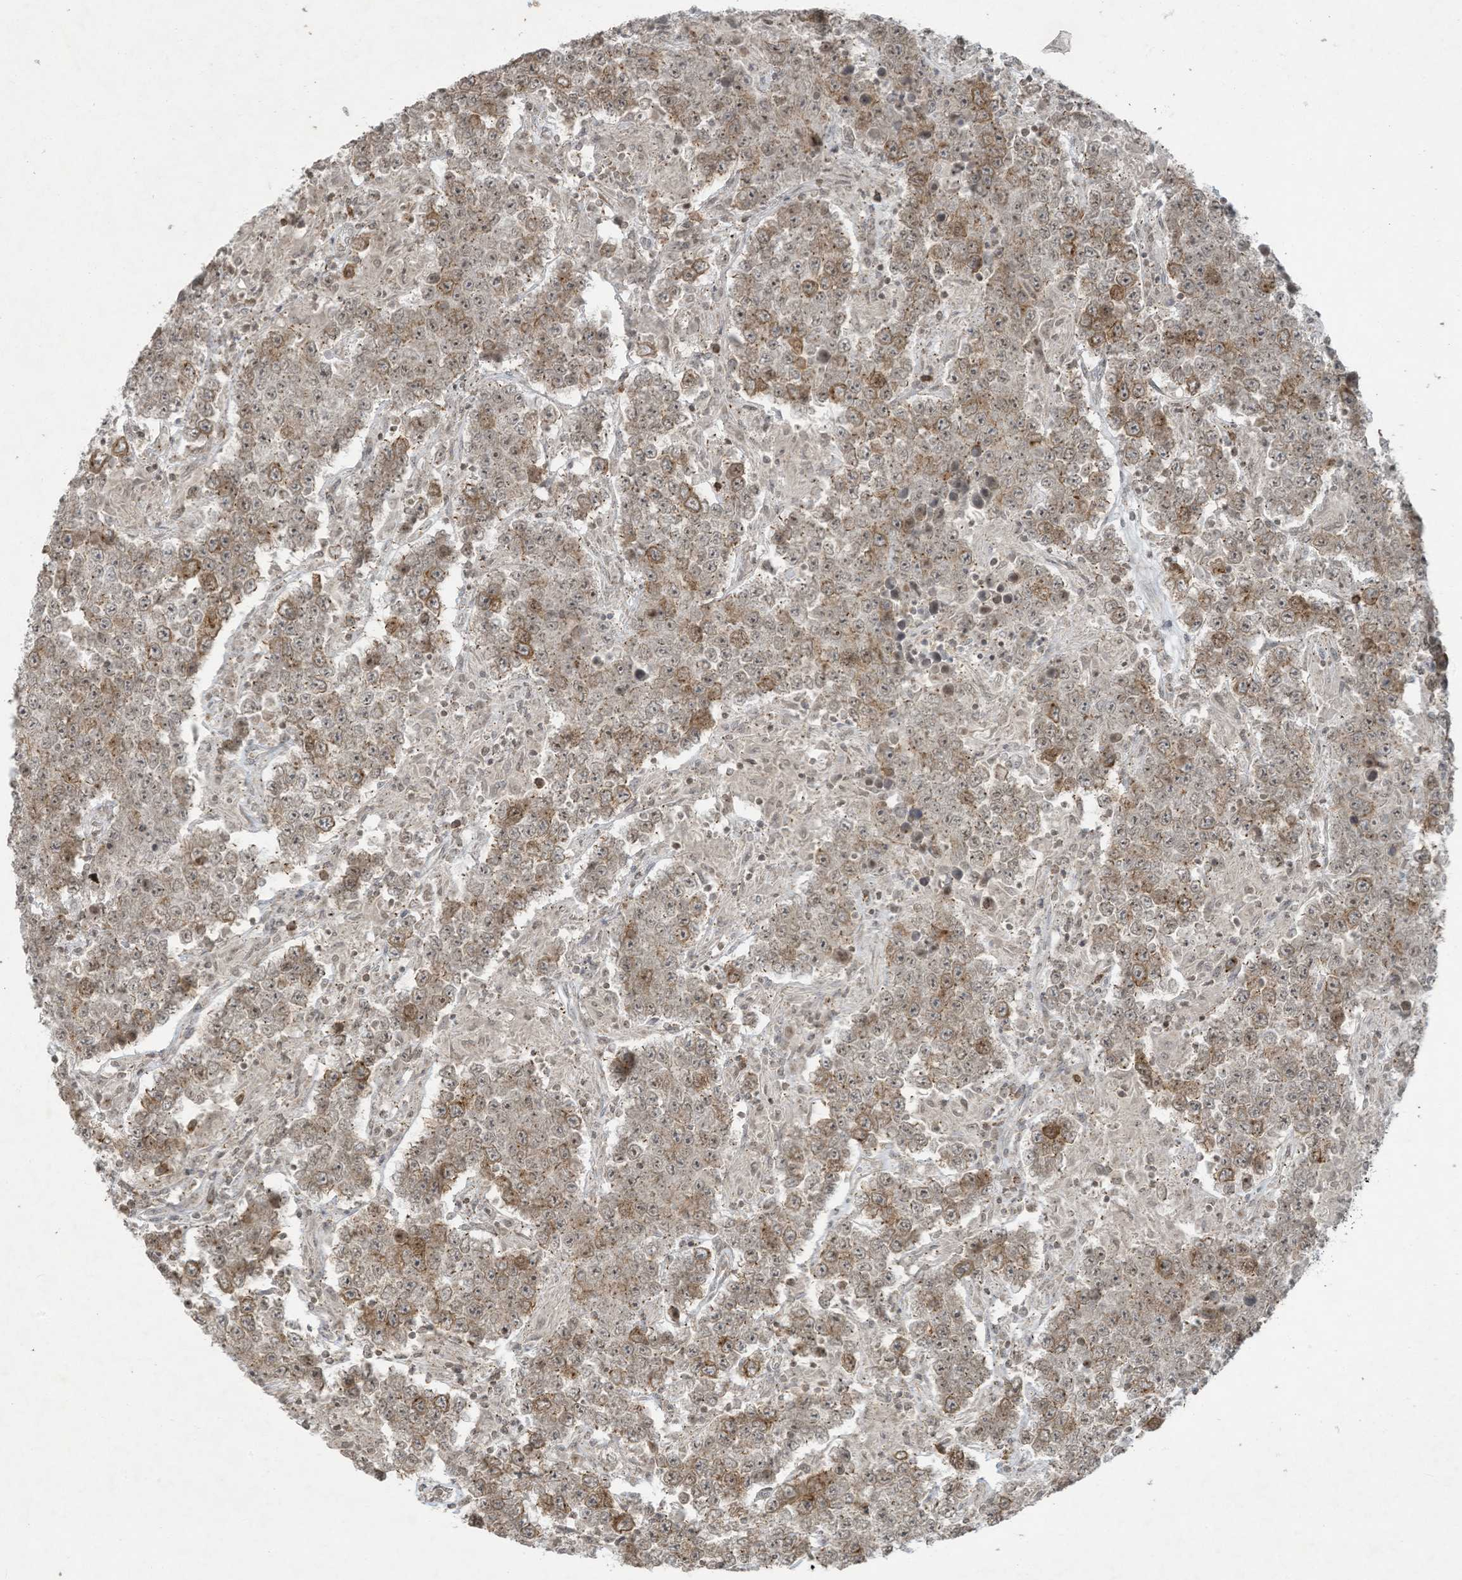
{"staining": {"intensity": "moderate", "quantity": "25%-75%", "location": "cytoplasmic/membranous"}, "tissue": "testis cancer", "cell_type": "Tumor cells", "image_type": "cancer", "snomed": [{"axis": "morphology", "description": "Normal tissue, NOS"}, {"axis": "morphology", "description": "Urothelial carcinoma, High grade"}, {"axis": "morphology", "description": "Seminoma, NOS"}, {"axis": "morphology", "description": "Carcinoma, Embryonal, NOS"}, {"axis": "topography", "description": "Urinary bladder"}, {"axis": "topography", "description": "Testis"}], "caption": "Testis high-grade urothelial carcinoma was stained to show a protein in brown. There is medium levels of moderate cytoplasmic/membranous positivity in about 25%-75% of tumor cells.", "gene": "ZNF263", "patient": {"sex": "male", "age": 41}}